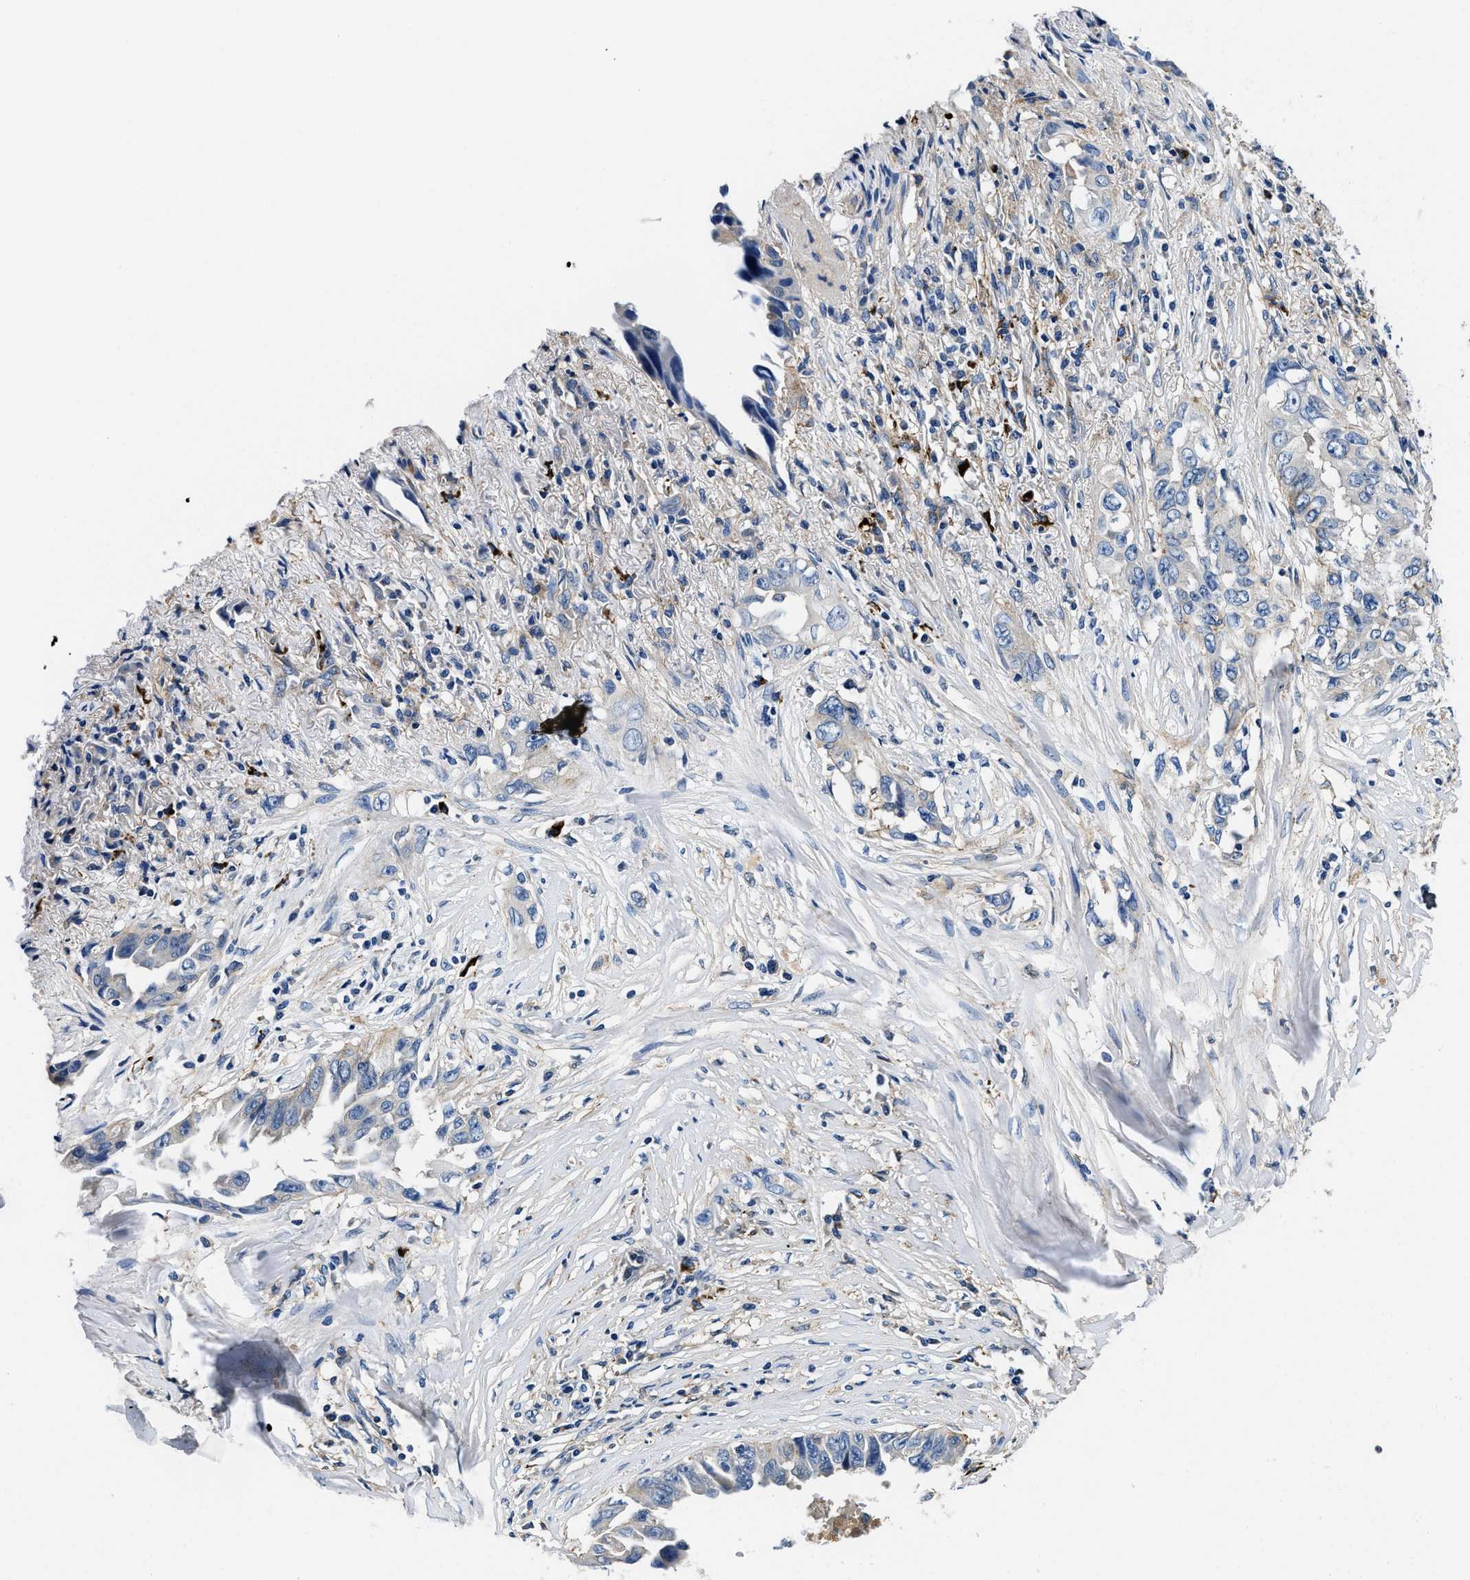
{"staining": {"intensity": "weak", "quantity": "<25%", "location": "cytoplasmic/membranous"}, "tissue": "lung cancer", "cell_type": "Tumor cells", "image_type": "cancer", "snomed": [{"axis": "morphology", "description": "Adenocarcinoma, NOS"}, {"axis": "topography", "description": "Lung"}], "caption": "Tumor cells show no significant expression in lung adenocarcinoma.", "gene": "ZFAND3", "patient": {"sex": "female", "age": 51}}